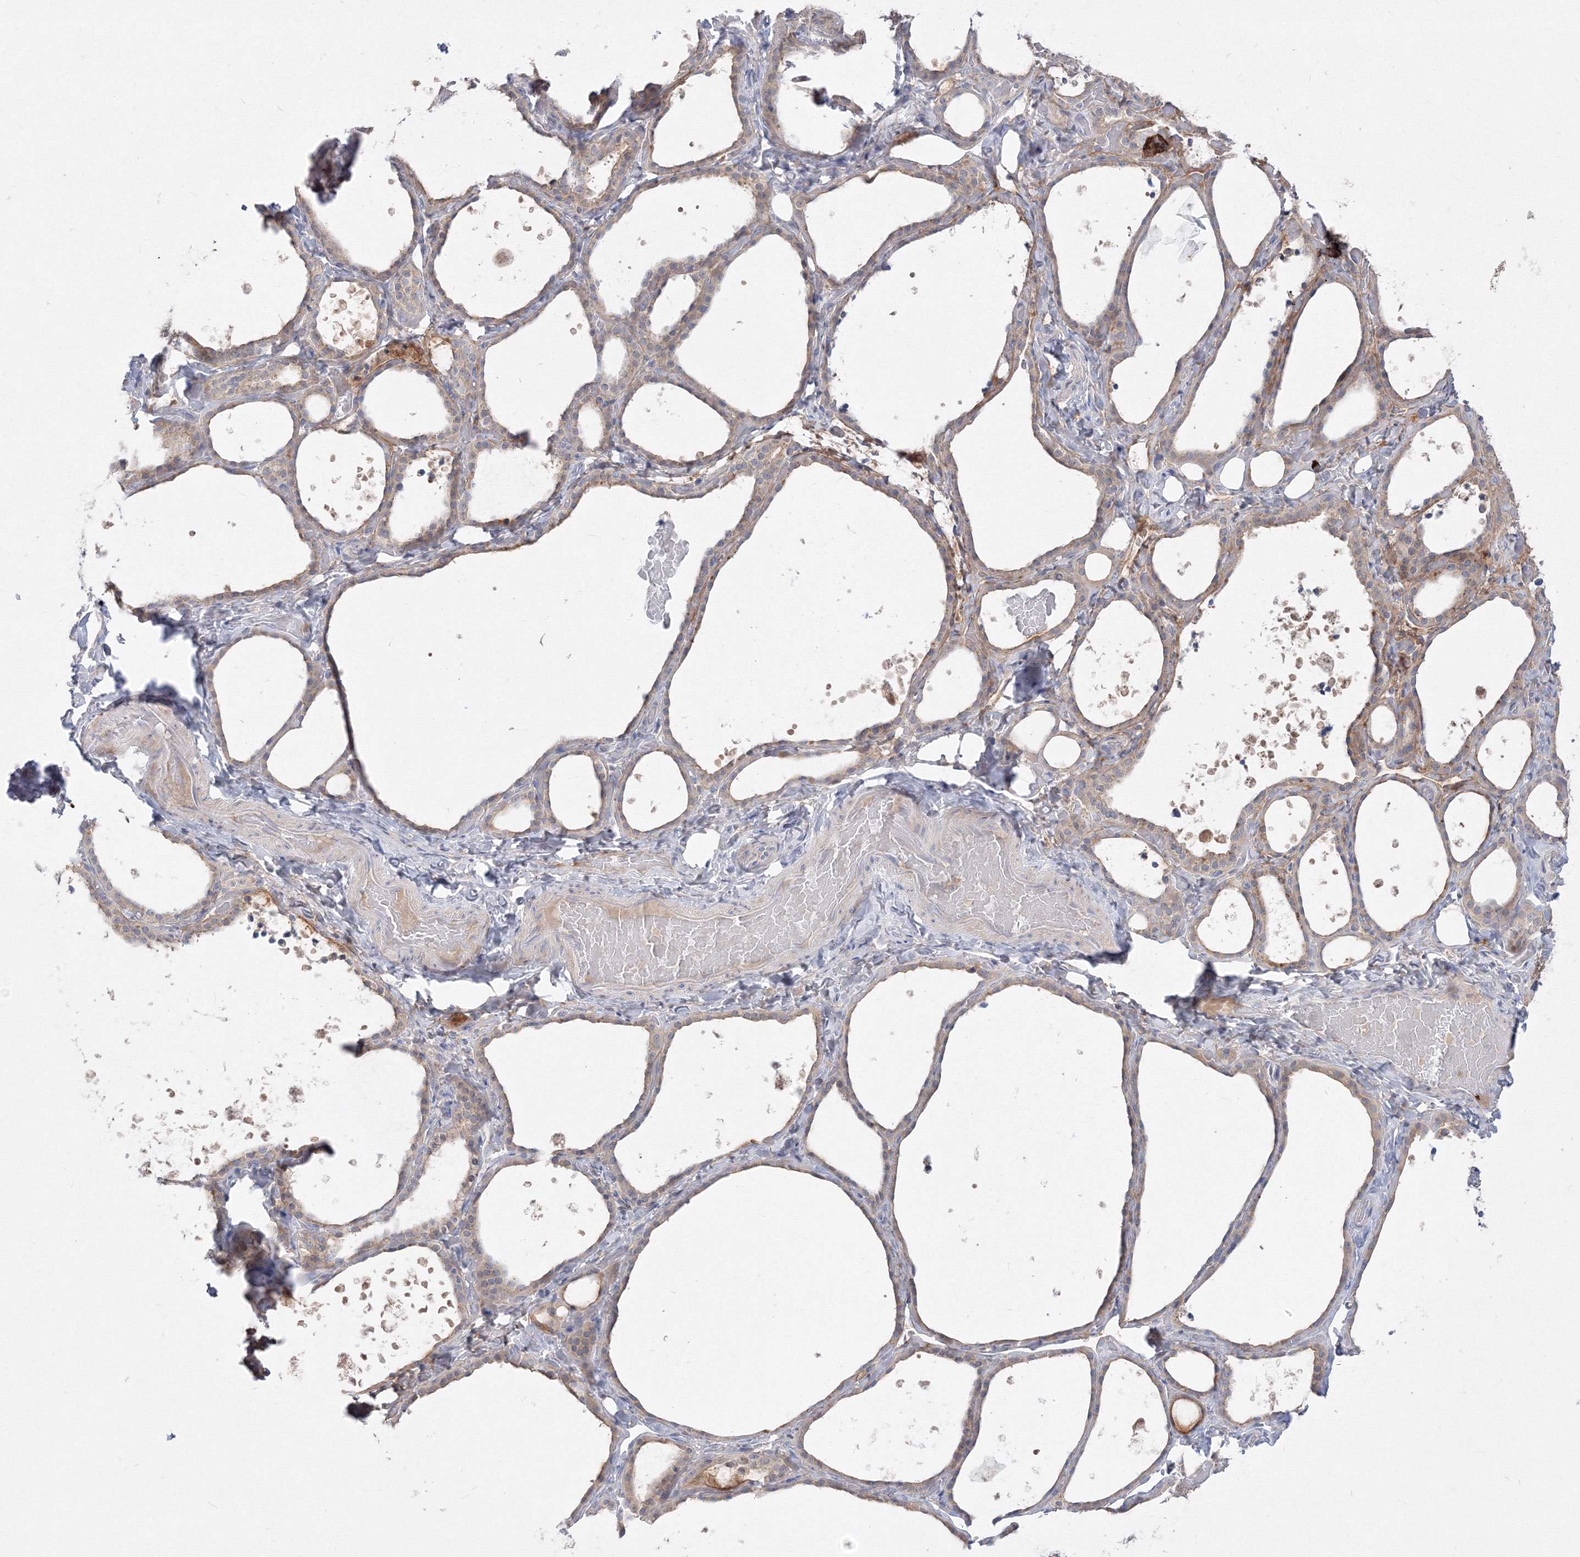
{"staining": {"intensity": "weak", "quantity": "25%-75%", "location": "cytoplasmic/membranous"}, "tissue": "thyroid gland", "cell_type": "Glandular cells", "image_type": "normal", "snomed": [{"axis": "morphology", "description": "Normal tissue, NOS"}, {"axis": "topography", "description": "Thyroid gland"}], "caption": "An IHC image of benign tissue is shown. Protein staining in brown highlights weak cytoplasmic/membranous positivity in thyroid gland within glandular cells. (IHC, brightfield microscopy, high magnification).", "gene": "FBXL8", "patient": {"sex": "female", "age": 44}}